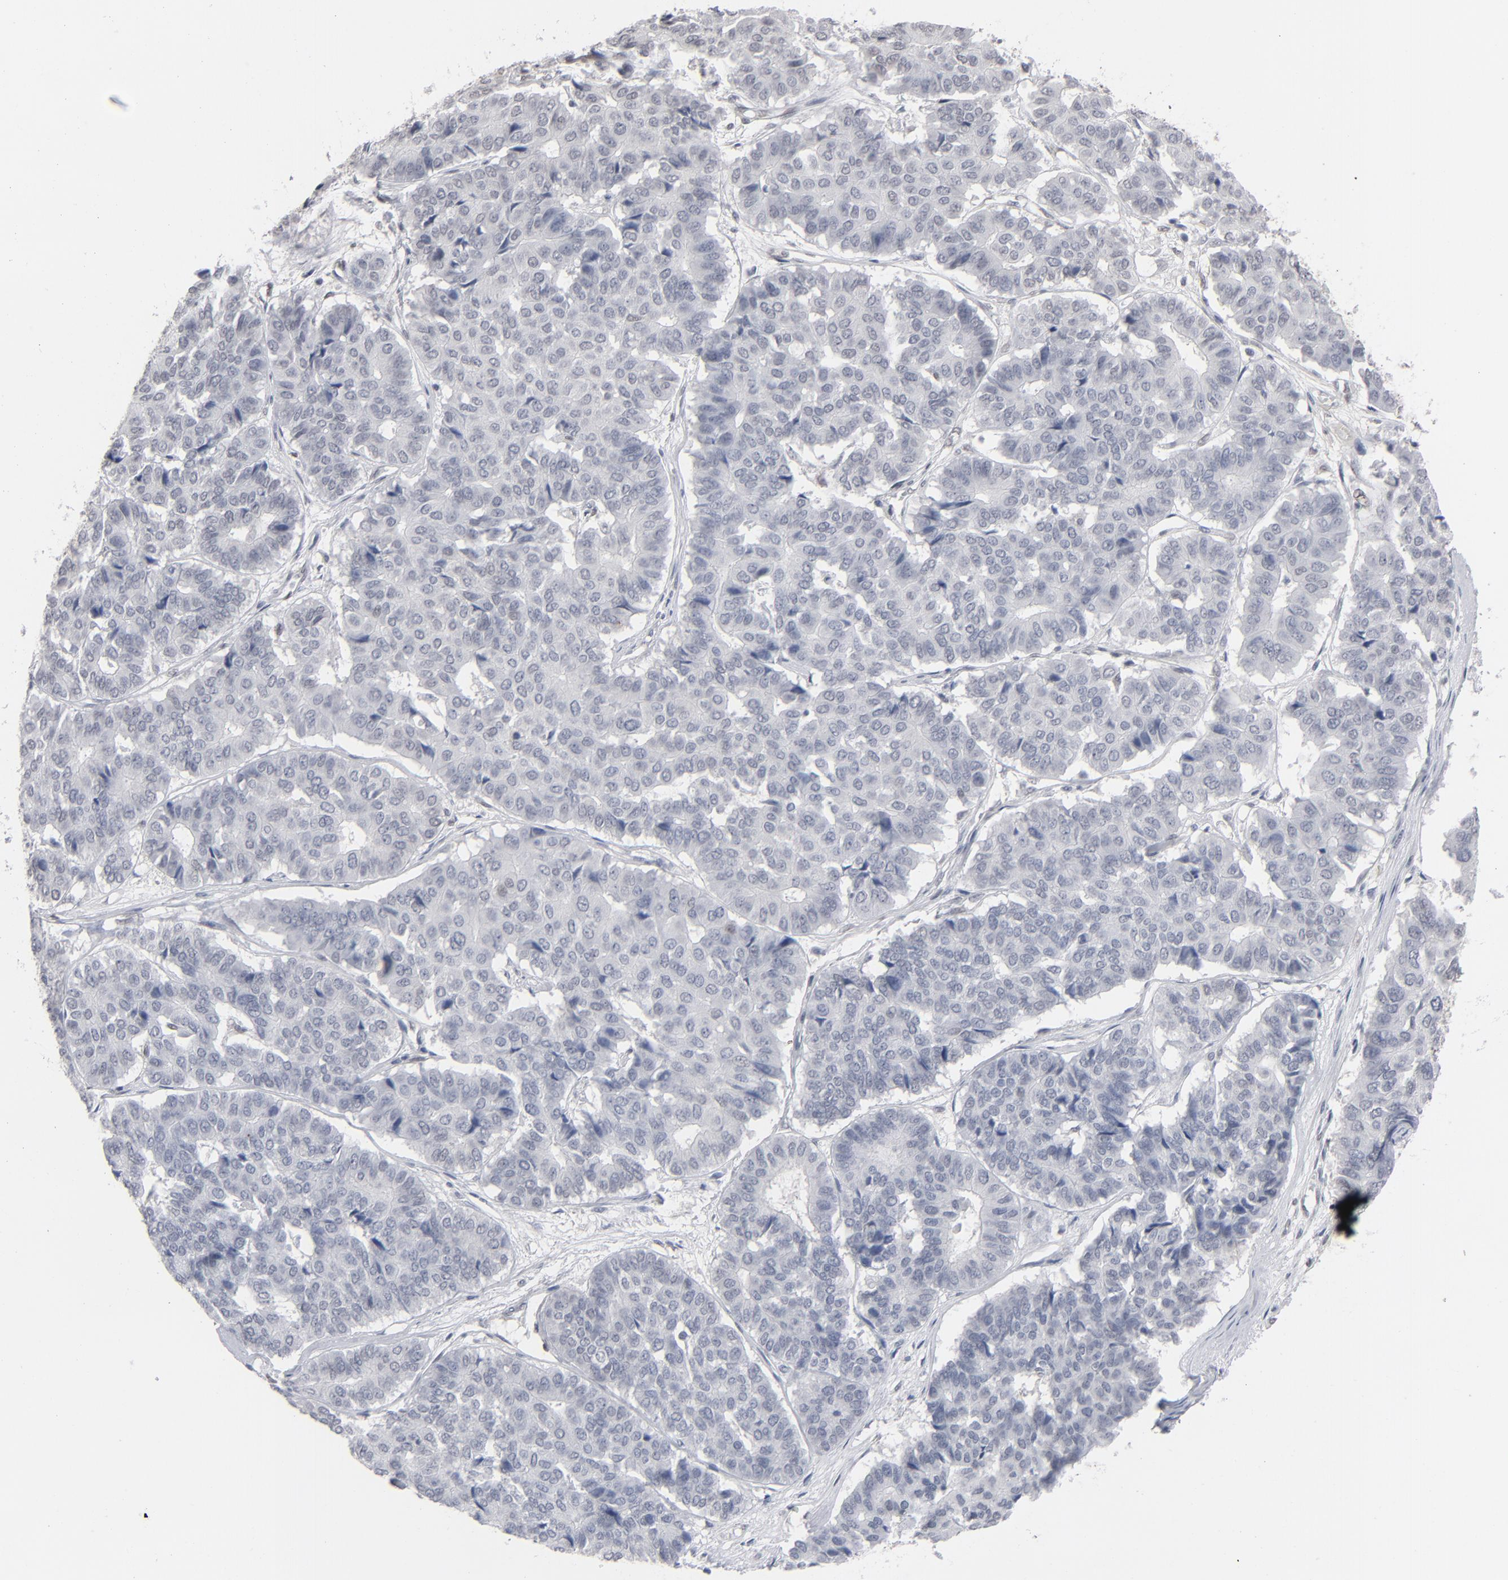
{"staining": {"intensity": "negative", "quantity": "none", "location": "none"}, "tissue": "pancreatic cancer", "cell_type": "Tumor cells", "image_type": "cancer", "snomed": [{"axis": "morphology", "description": "Adenocarcinoma, NOS"}, {"axis": "topography", "description": "Pancreas"}], "caption": "Tumor cells are negative for brown protein staining in pancreatic cancer (adenocarcinoma).", "gene": "IRF9", "patient": {"sex": "male", "age": 50}}